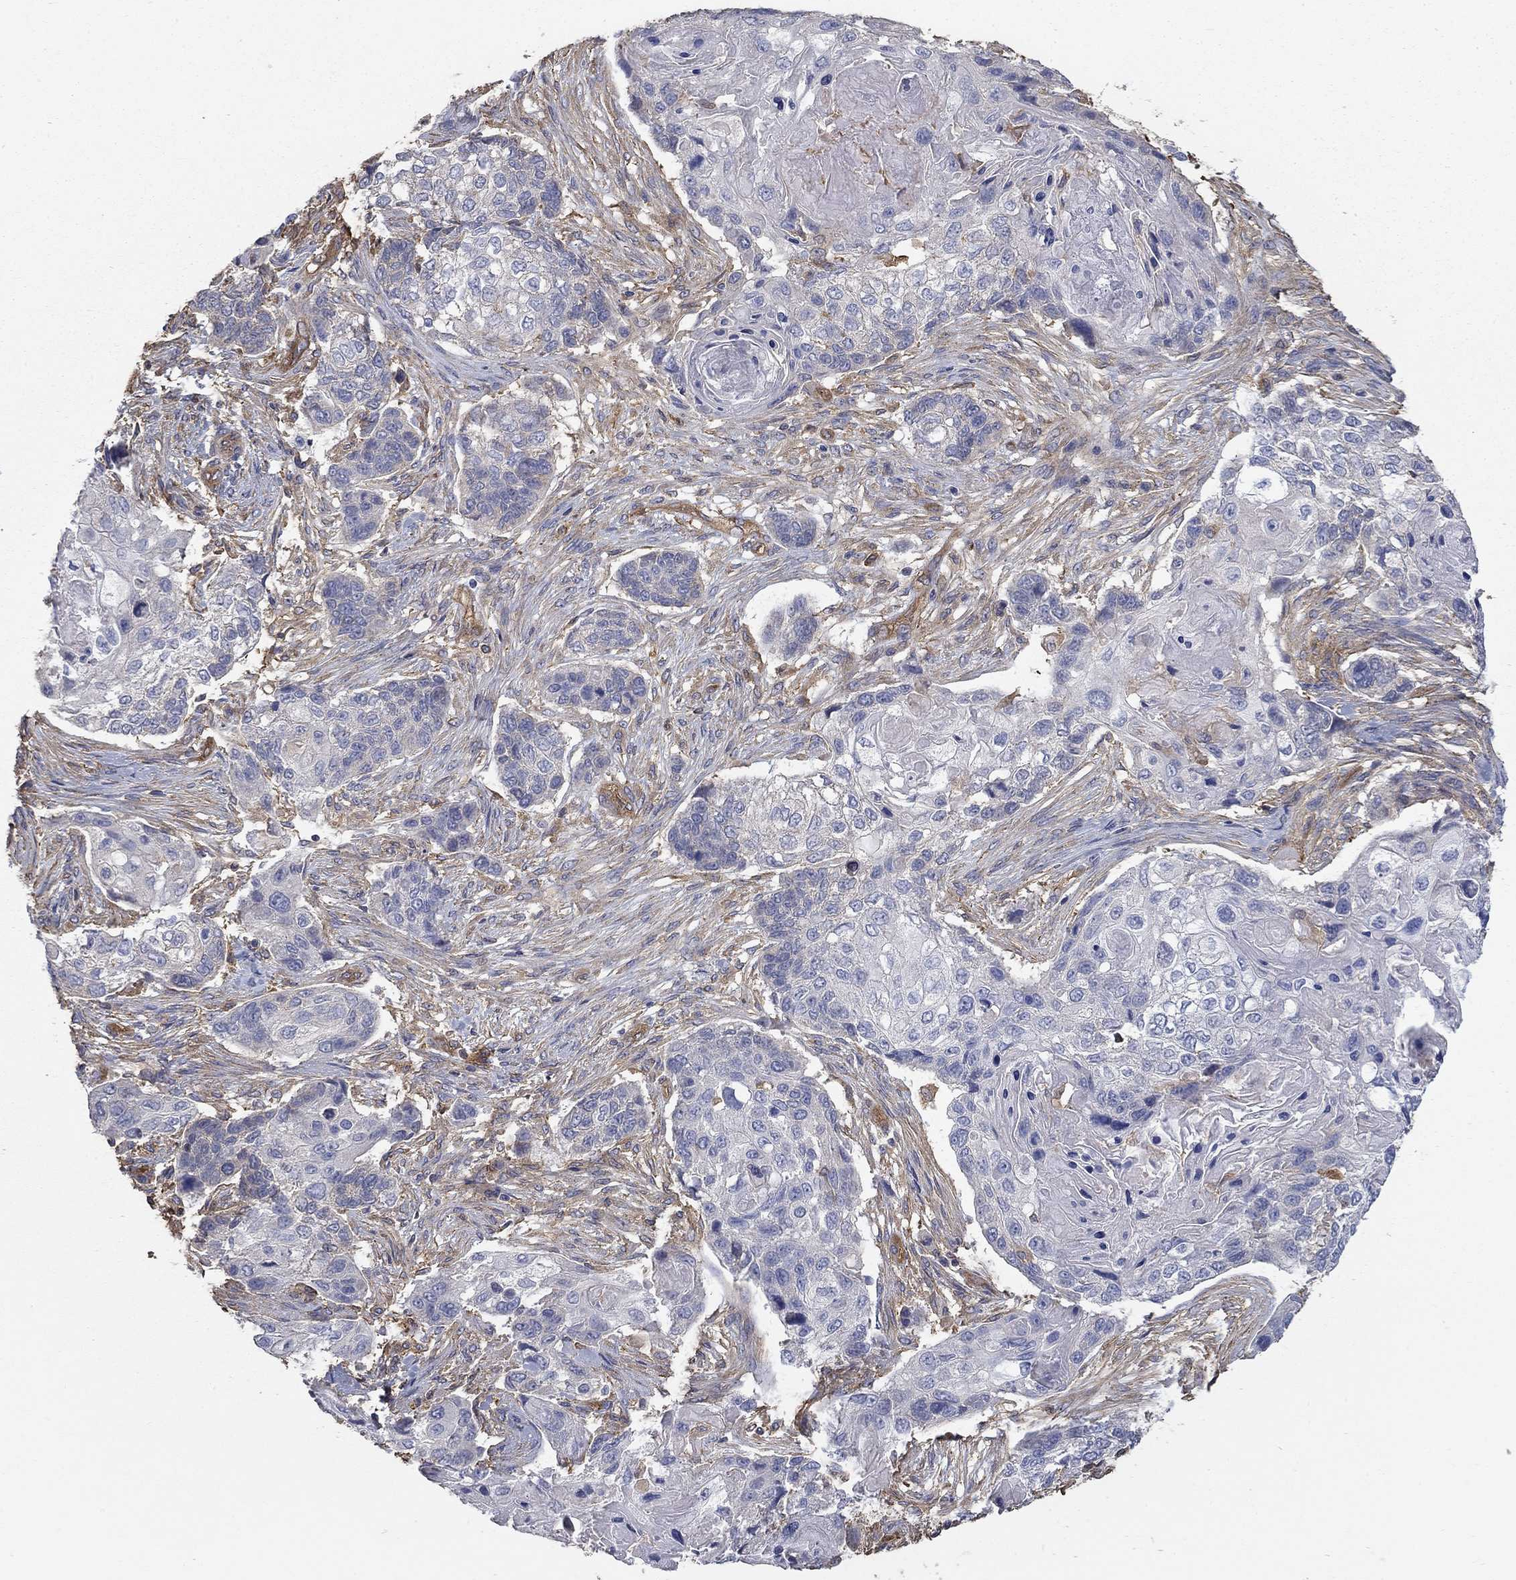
{"staining": {"intensity": "negative", "quantity": "none", "location": "none"}, "tissue": "lung cancer", "cell_type": "Tumor cells", "image_type": "cancer", "snomed": [{"axis": "morphology", "description": "Normal tissue, NOS"}, {"axis": "morphology", "description": "Squamous cell carcinoma, NOS"}, {"axis": "topography", "description": "Bronchus"}, {"axis": "topography", "description": "Lung"}], "caption": "Tumor cells are negative for brown protein staining in squamous cell carcinoma (lung).", "gene": "DPYSL2", "patient": {"sex": "male", "age": 69}}